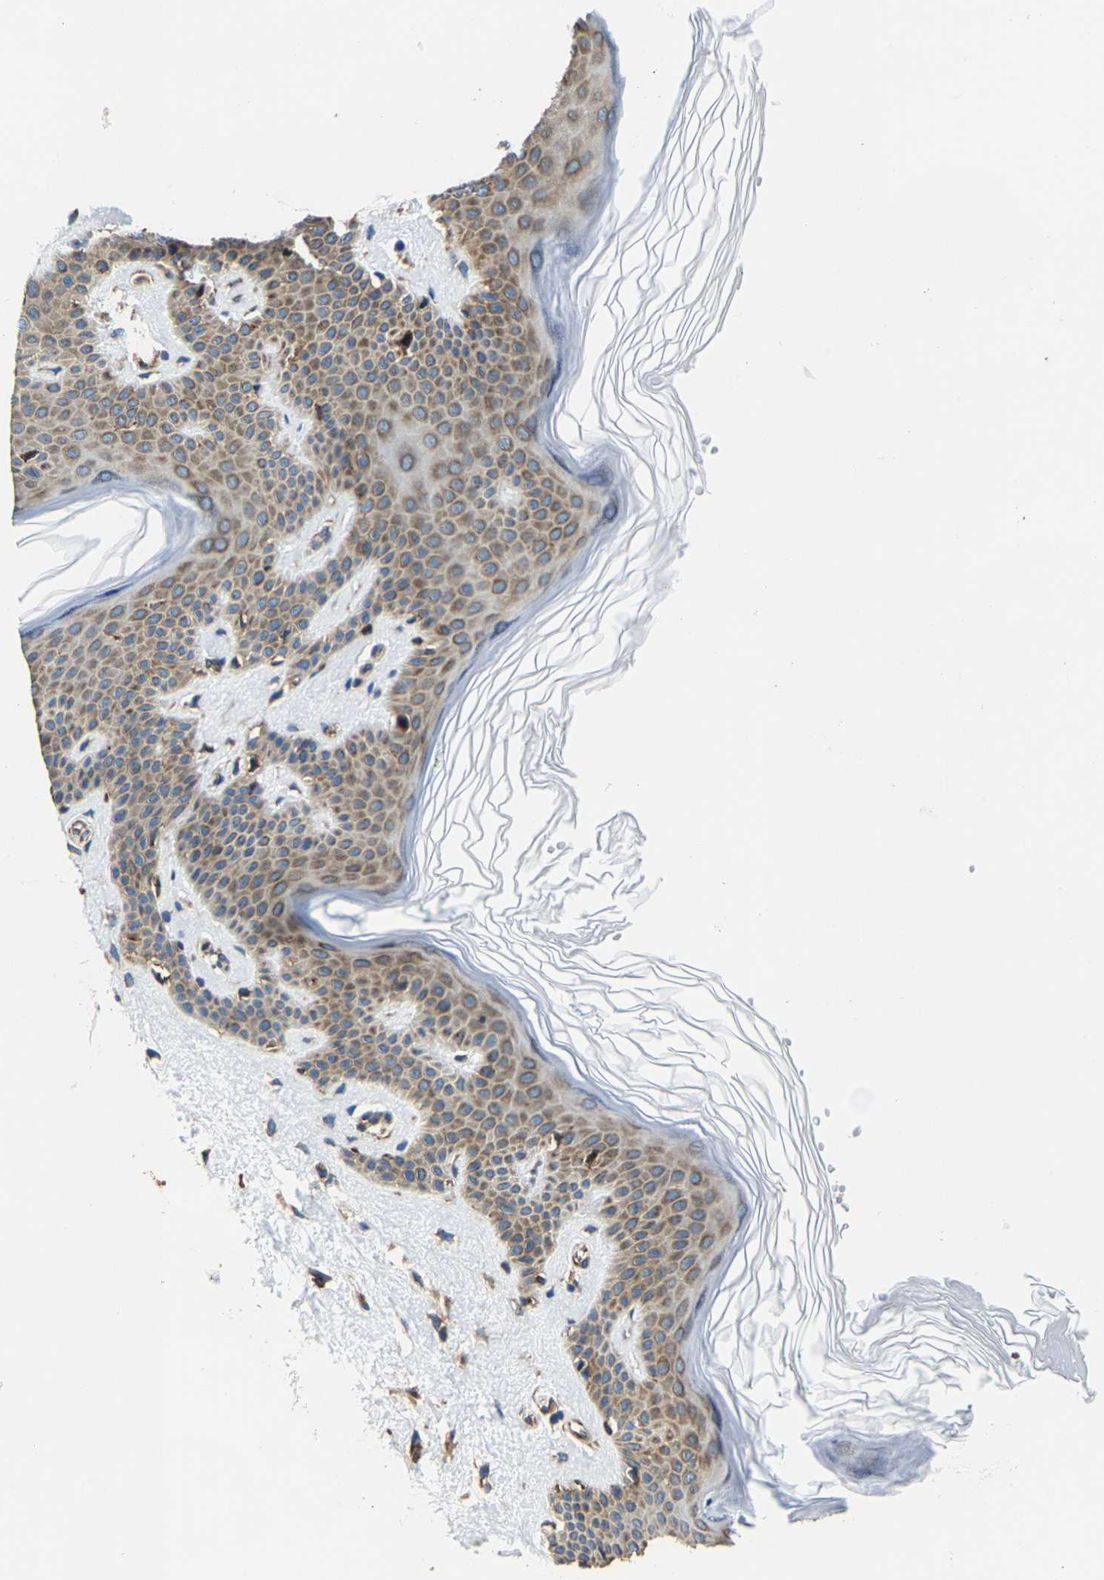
{"staining": {"intensity": "moderate", "quantity": ">75%", "location": "cytoplasmic/membranous"}, "tissue": "skin", "cell_type": "Fibroblasts", "image_type": "normal", "snomed": [{"axis": "morphology", "description": "Normal tissue, NOS"}, {"axis": "morphology", "description": "Malignant melanoma, Metastatic site"}, {"axis": "topography", "description": "Skin"}], "caption": "Immunohistochemical staining of unremarkable skin shows >75% levels of moderate cytoplasmic/membranous protein expression in approximately >75% of fibroblasts. The staining is performed using DAB brown chromogen to label protein expression. The nuclei are counter-stained blue using hematoxylin.", "gene": "G3BP2", "patient": {"sex": "male", "age": 41}}